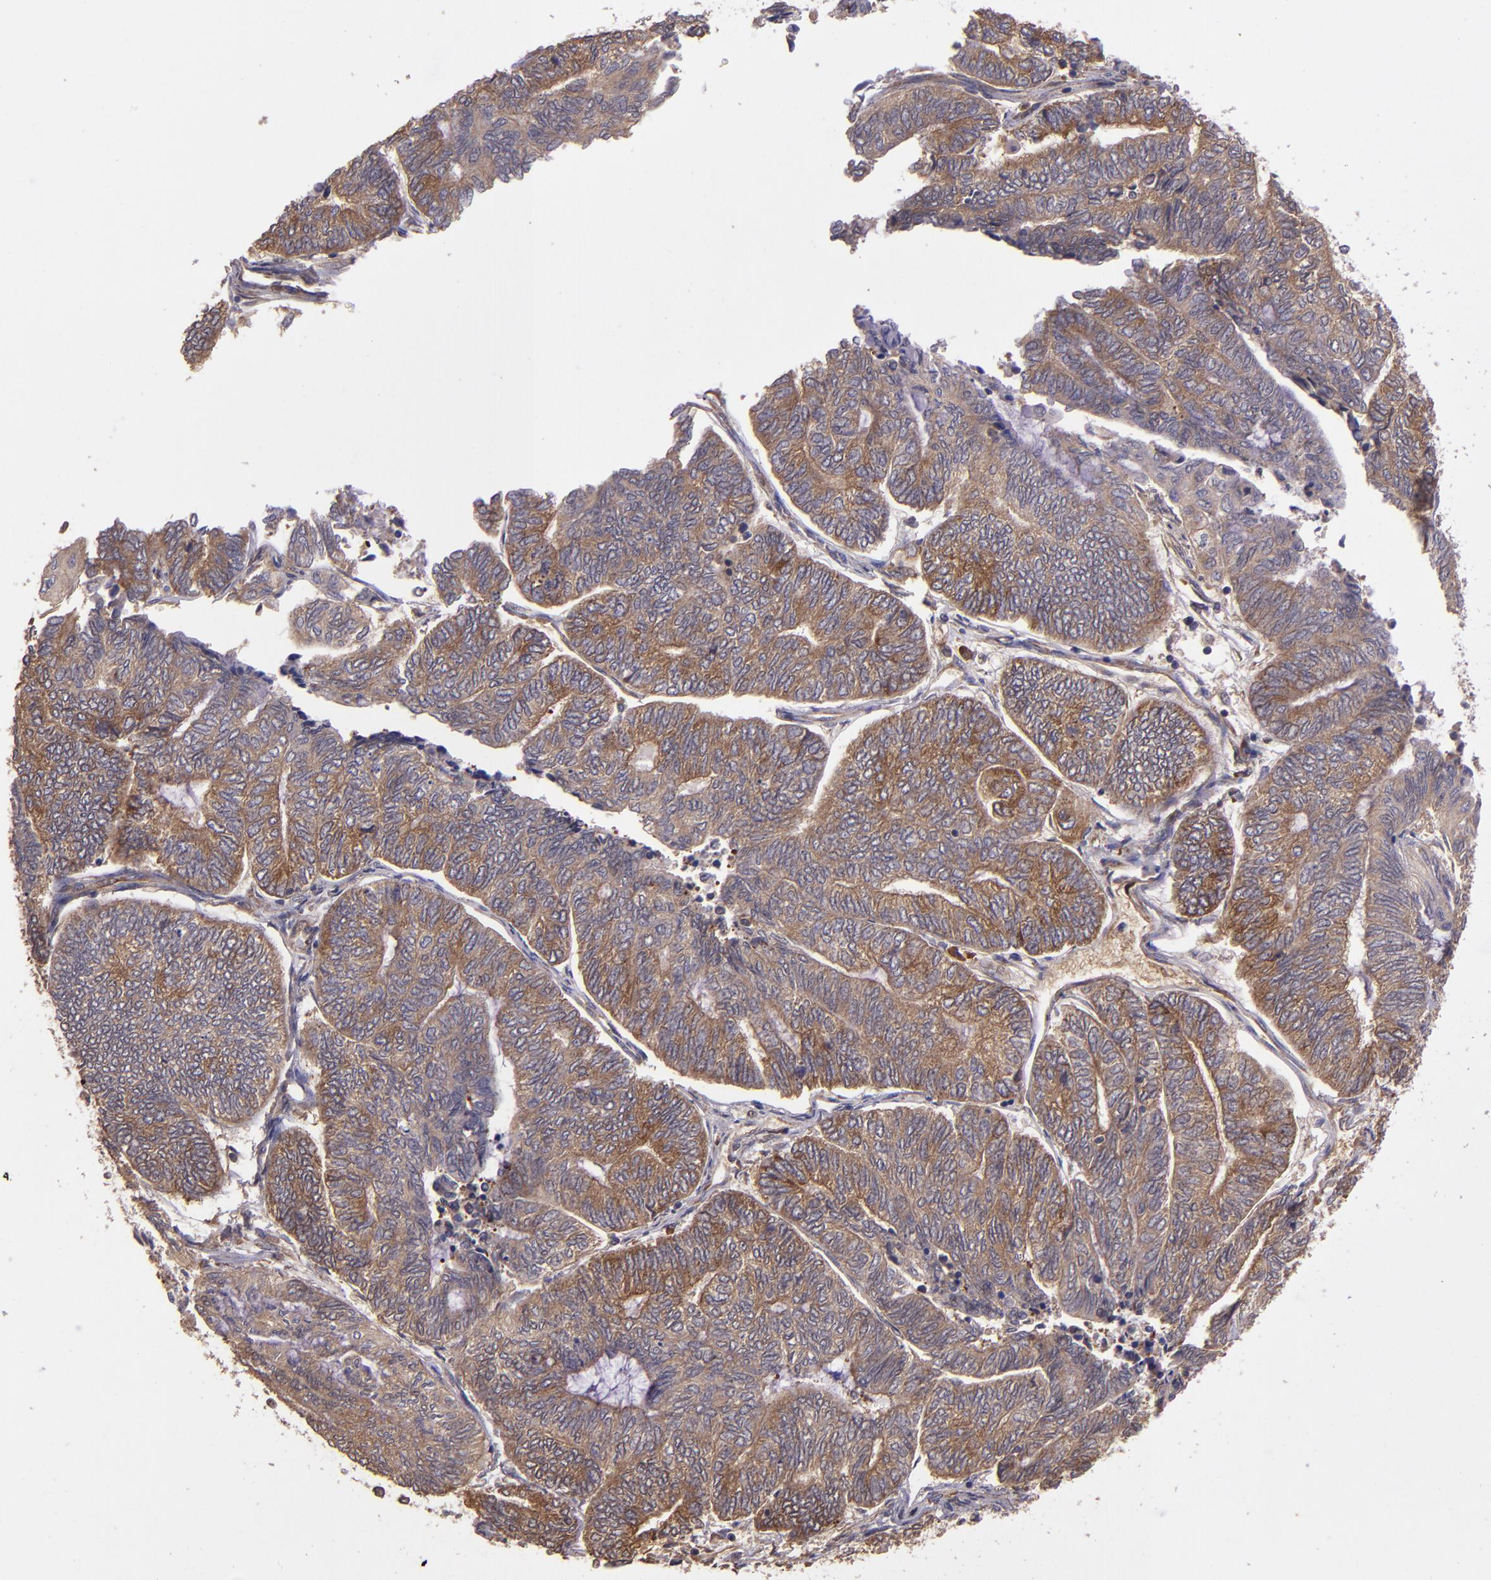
{"staining": {"intensity": "strong", "quantity": ">75%", "location": "cytoplasmic/membranous"}, "tissue": "endometrial cancer", "cell_type": "Tumor cells", "image_type": "cancer", "snomed": [{"axis": "morphology", "description": "Adenocarcinoma, NOS"}, {"axis": "topography", "description": "Uterus"}, {"axis": "topography", "description": "Endometrium"}], "caption": "There is high levels of strong cytoplasmic/membranous staining in tumor cells of adenocarcinoma (endometrial), as demonstrated by immunohistochemical staining (brown color).", "gene": "USP51", "patient": {"sex": "female", "age": 70}}